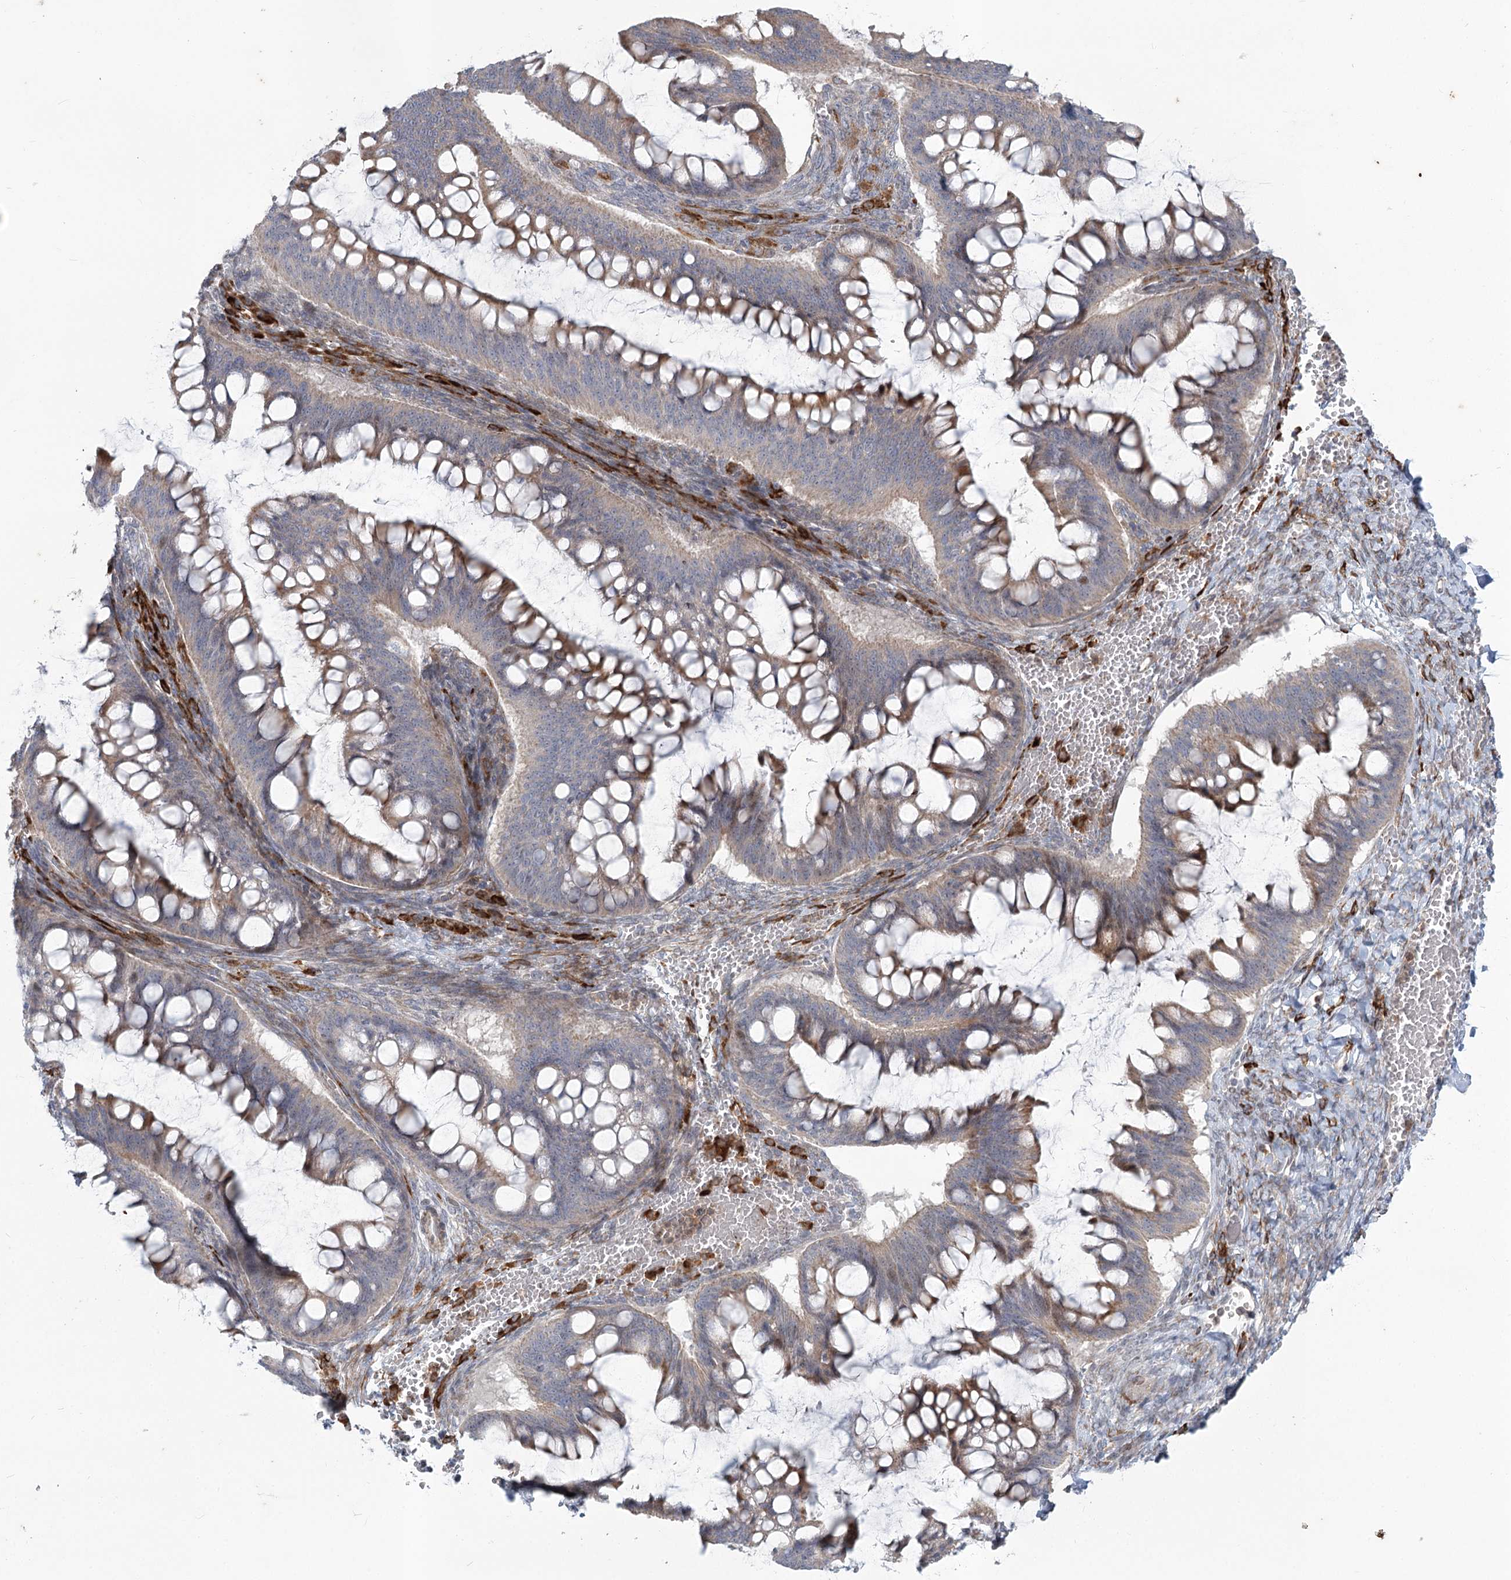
{"staining": {"intensity": "moderate", "quantity": "<25%", "location": "cytoplasmic/membranous"}, "tissue": "ovarian cancer", "cell_type": "Tumor cells", "image_type": "cancer", "snomed": [{"axis": "morphology", "description": "Cystadenocarcinoma, mucinous, NOS"}, {"axis": "topography", "description": "Ovary"}], "caption": "An IHC photomicrograph of neoplastic tissue is shown. Protein staining in brown highlights moderate cytoplasmic/membranous positivity in ovarian cancer (mucinous cystadenocarcinoma) within tumor cells.", "gene": "MTG1", "patient": {"sex": "female", "age": 73}}